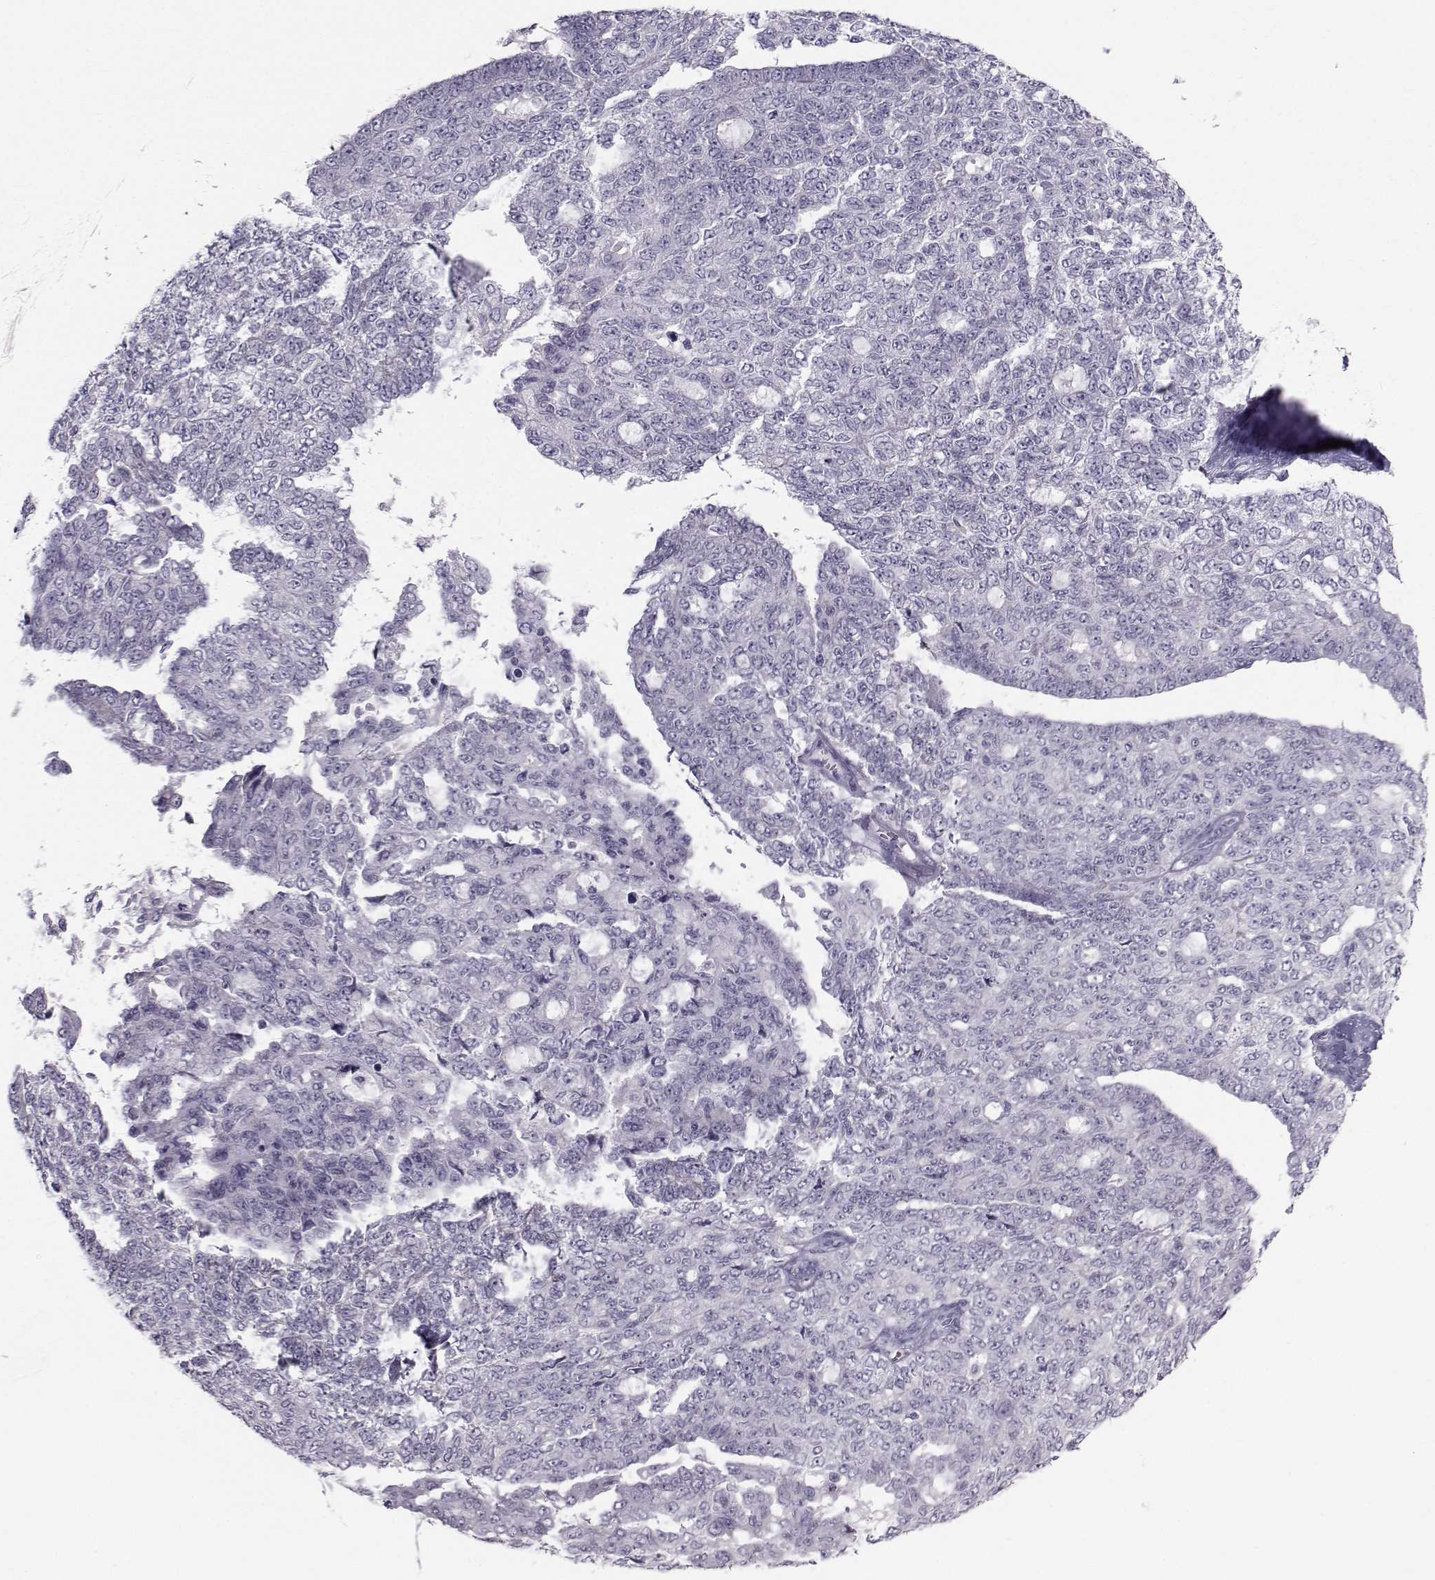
{"staining": {"intensity": "negative", "quantity": "none", "location": "none"}, "tissue": "ovarian cancer", "cell_type": "Tumor cells", "image_type": "cancer", "snomed": [{"axis": "morphology", "description": "Cystadenocarcinoma, serous, NOS"}, {"axis": "topography", "description": "Ovary"}], "caption": "Immunohistochemical staining of serous cystadenocarcinoma (ovarian) reveals no significant positivity in tumor cells.", "gene": "GARIN3", "patient": {"sex": "female", "age": 71}}